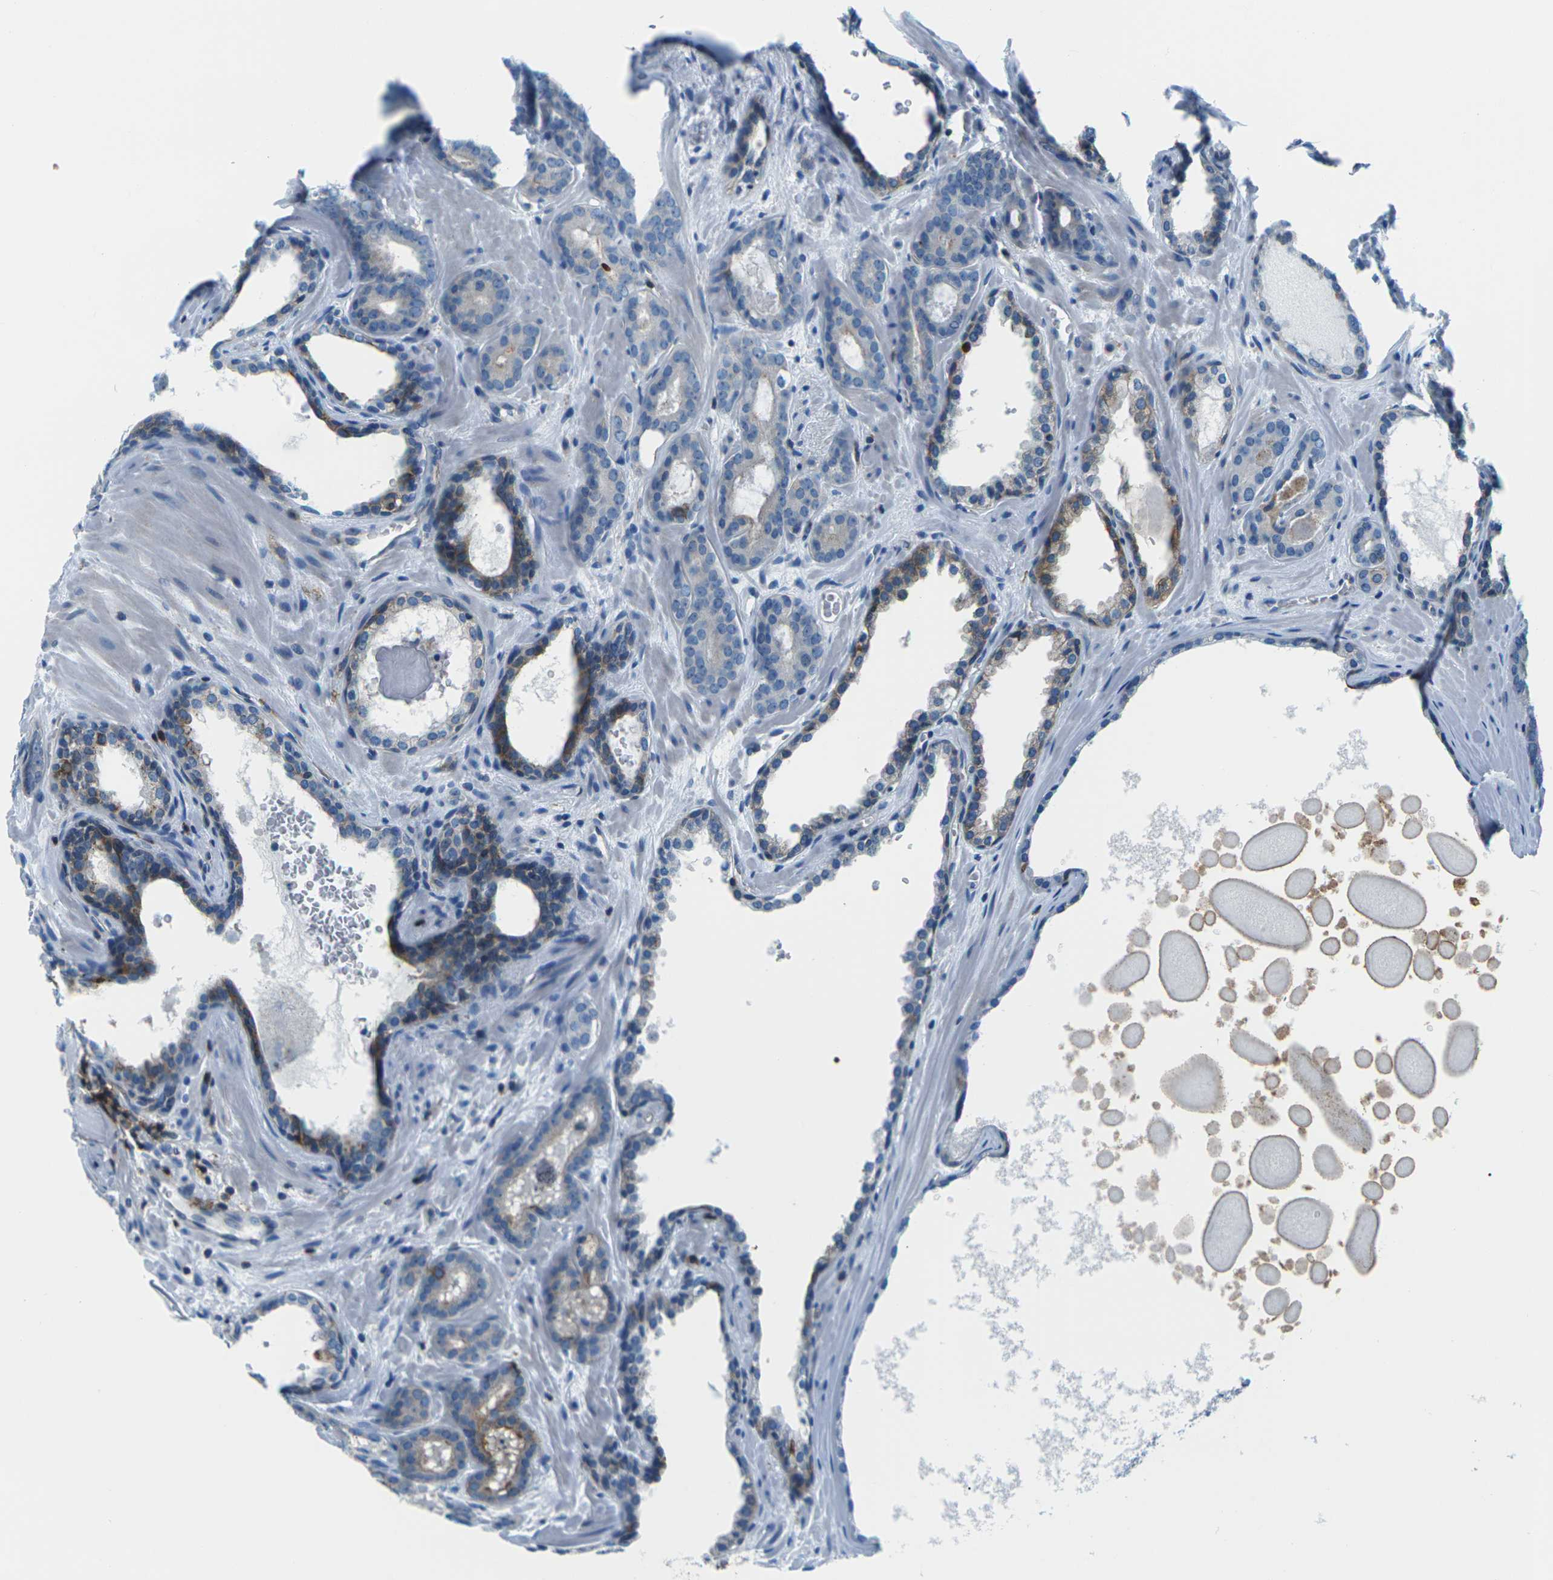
{"staining": {"intensity": "negative", "quantity": "none", "location": "none"}, "tissue": "prostate cancer", "cell_type": "Tumor cells", "image_type": "cancer", "snomed": [{"axis": "morphology", "description": "Adenocarcinoma, High grade"}, {"axis": "topography", "description": "Prostate"}], "caption": "Tumor cells are negative for protein expression in human prostate cancer.", "gene": "SOCS4", "patient": {"sex": "male", "age": 60}}